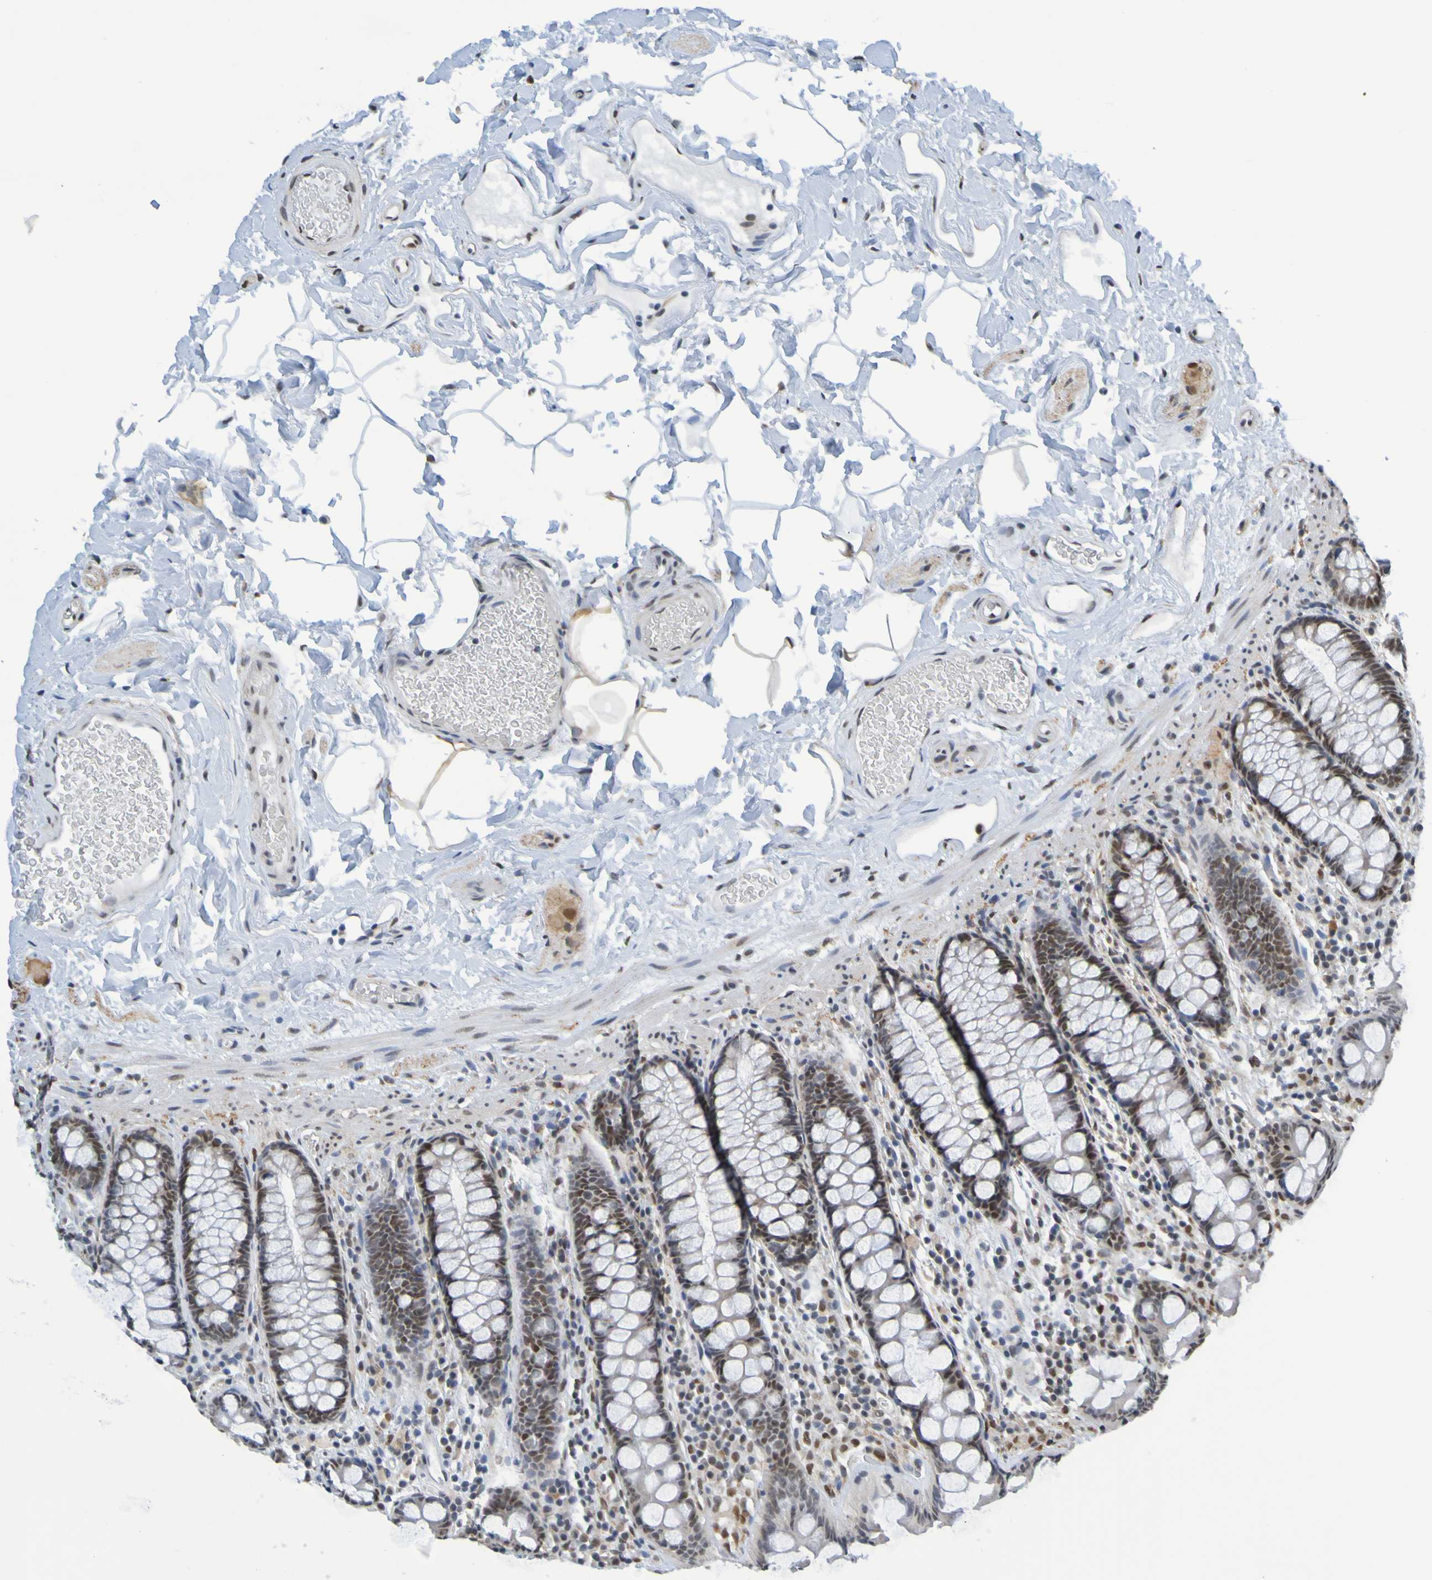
{"staining": {"intensity": "moderate", "quantity": ">75%", "location": "nuclear"}, "tissue": "colon", "cell_type": "Endothelial cells", "image_type": "normal", "snomed": [{"axis": "morphology", "description": "Normal tissue, NOS"}, {"axis": "topography", "description": "Colon"}], "caption": "Colon stained with DAB (3,3'-diaminobenzidine) immunohistochemistry (IHC) displays medium levels of moderate nuclear positivity in approximately >75% of endothelial cells.", "gene": "HDAC2", "patient": {"sex": "female", "age": 80}}